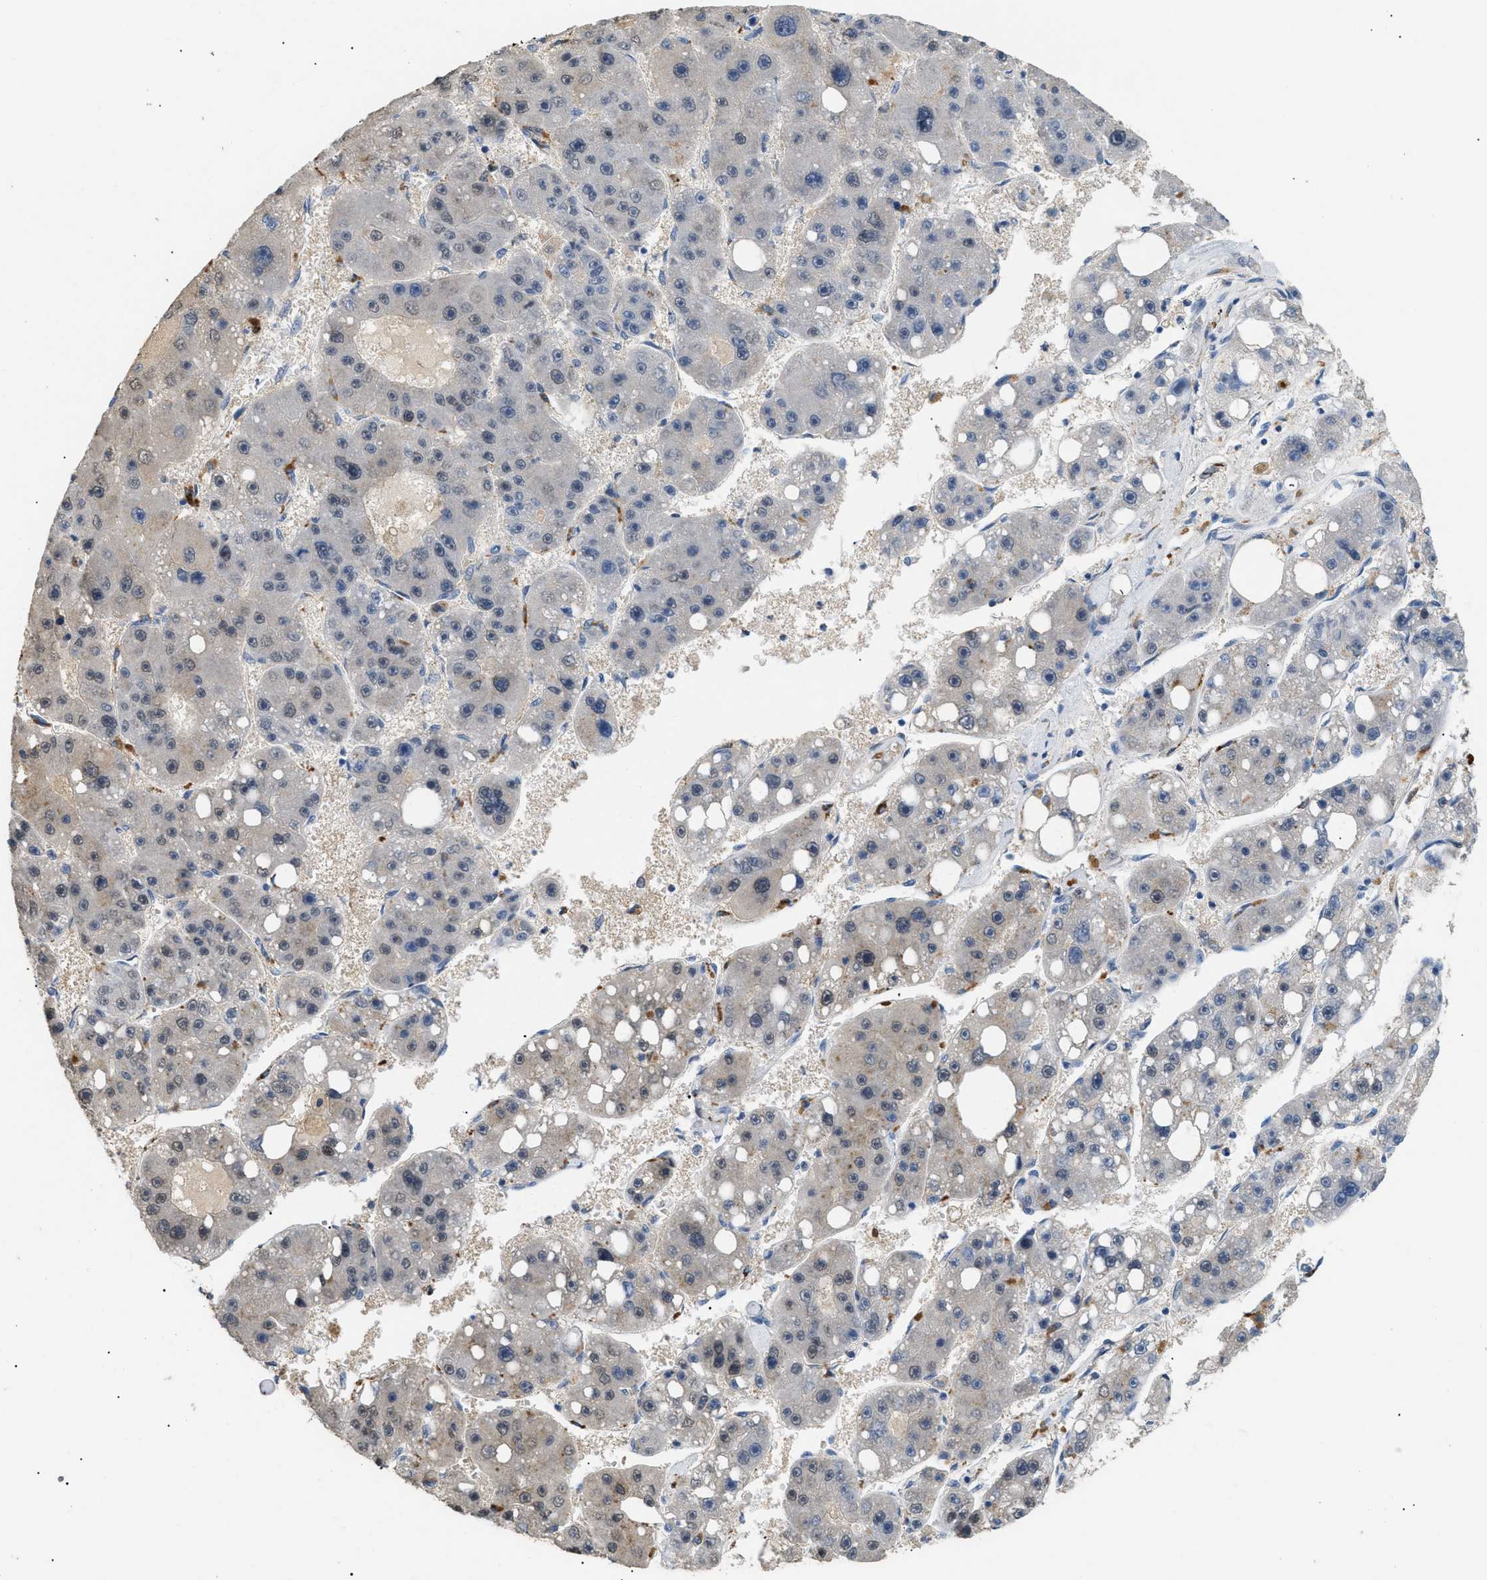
{"staining": {"intensity": "weak", "quantity": "<25%", "location": "nuclear"}, "tissue": "liver cancer", "cell_type": "Tumor cells", "image_type": "cancer", "snomed": [{"axis": "morphology", "description": "Carcinoma, Hepatocellular, NOS"}, {"axis": "topography", "description": "Liver"}], "caption": "Histopathology image shows no protein expression in tumor cells of hepatocellular carcinoma (liver) tissue.", "gene": "AKR1A1", "patient": {"sex": "female", "age": 61}}